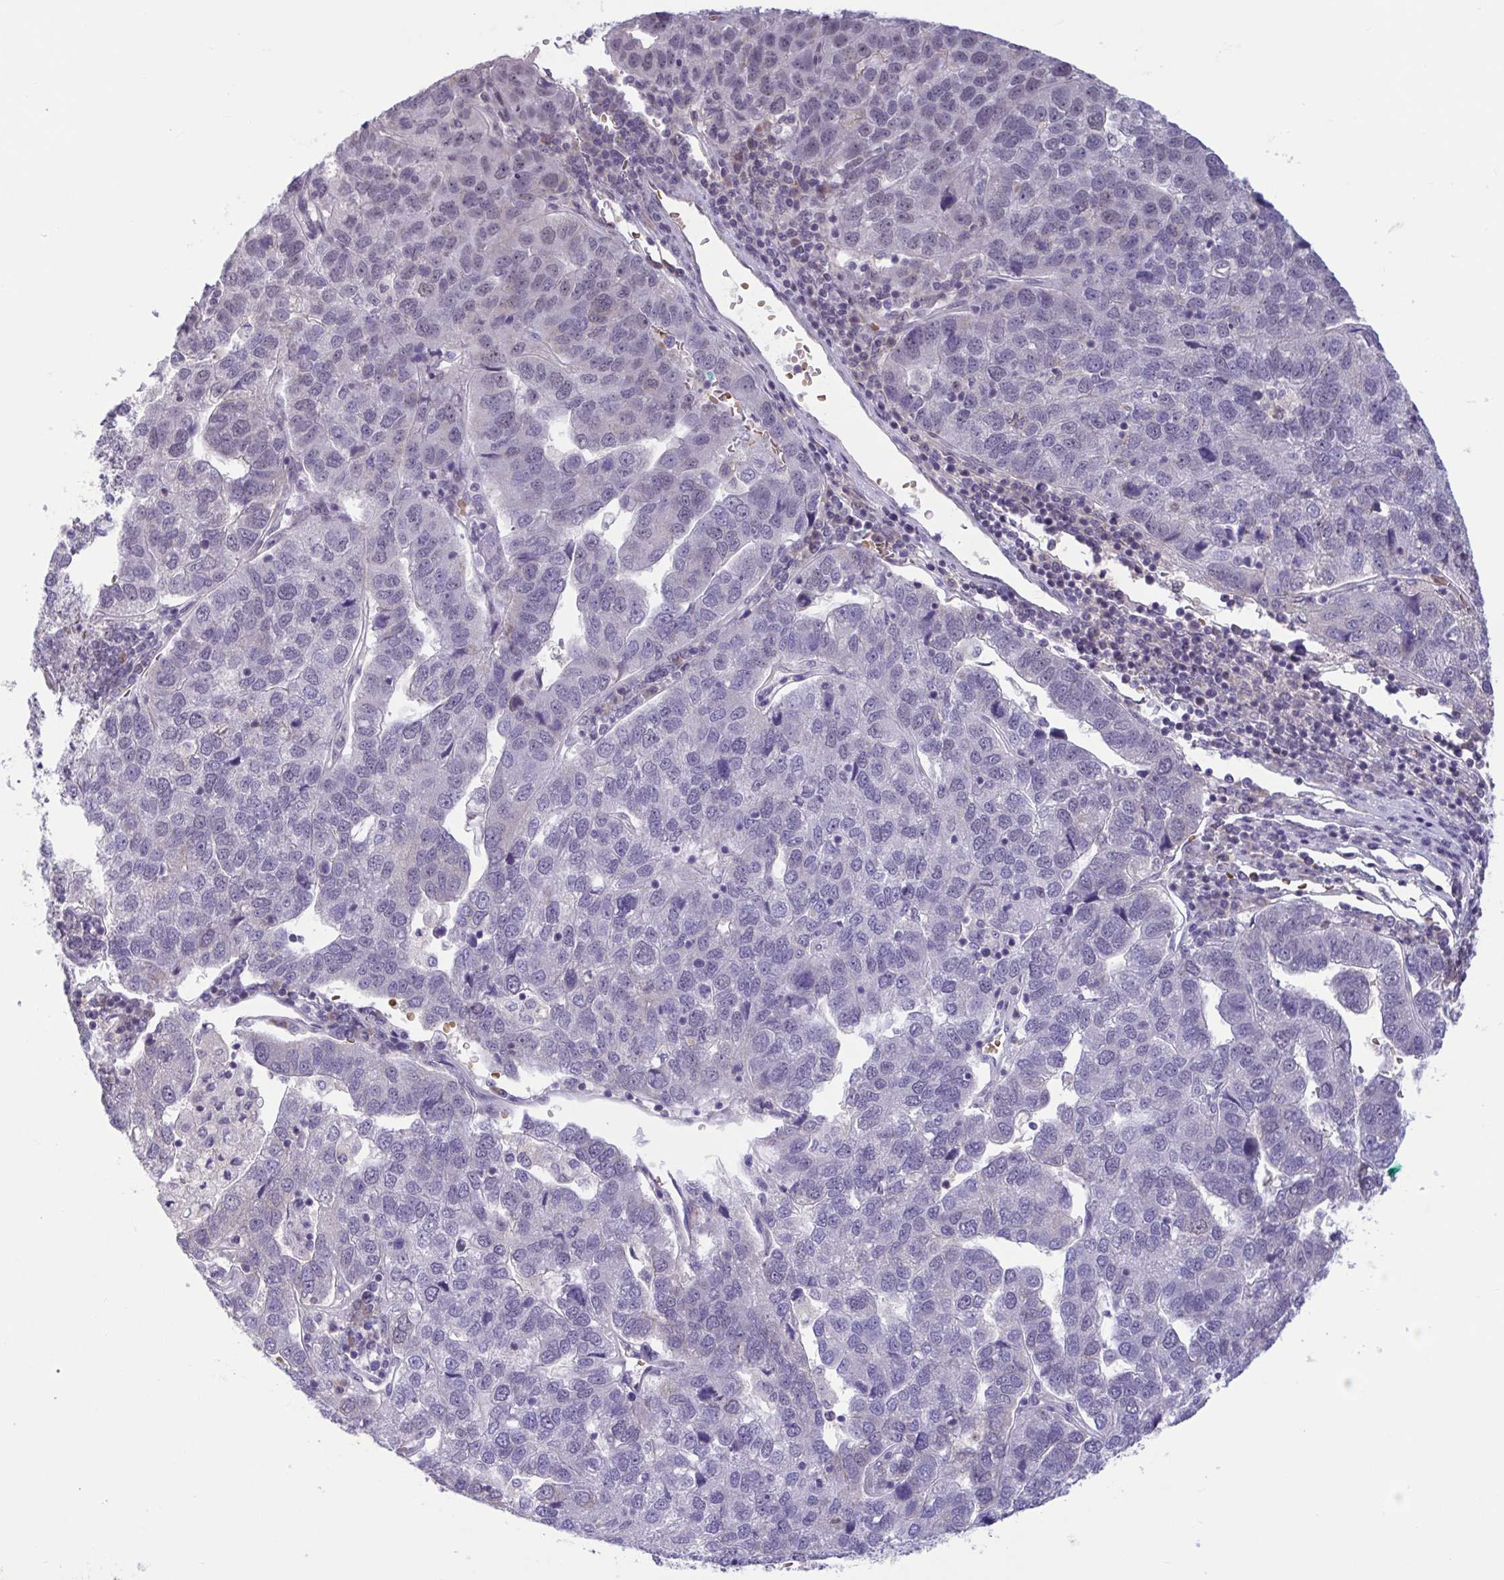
{"staining": {"intensity": "negative", "quantity": "none", "location": "none"}, "tissue": "pancreatic cancer", "cell_type": "Tumor cells", "image_type": "cancer", "snomed": [{"axis": "morphology", "description": "Adenocarcinoma, NOS"}, {"axis": "topography", "description": "Pancreas"}], "caption": "This image is of pancreatic cancer (adenocarcinoma) stained with immunohistochemistry to label a protein in brown with the nuclei are counter-stained blue. There is no positivity in tumor cells.", "gene": "CNGB3", "patient": {"sex": "female", "age": 61}}